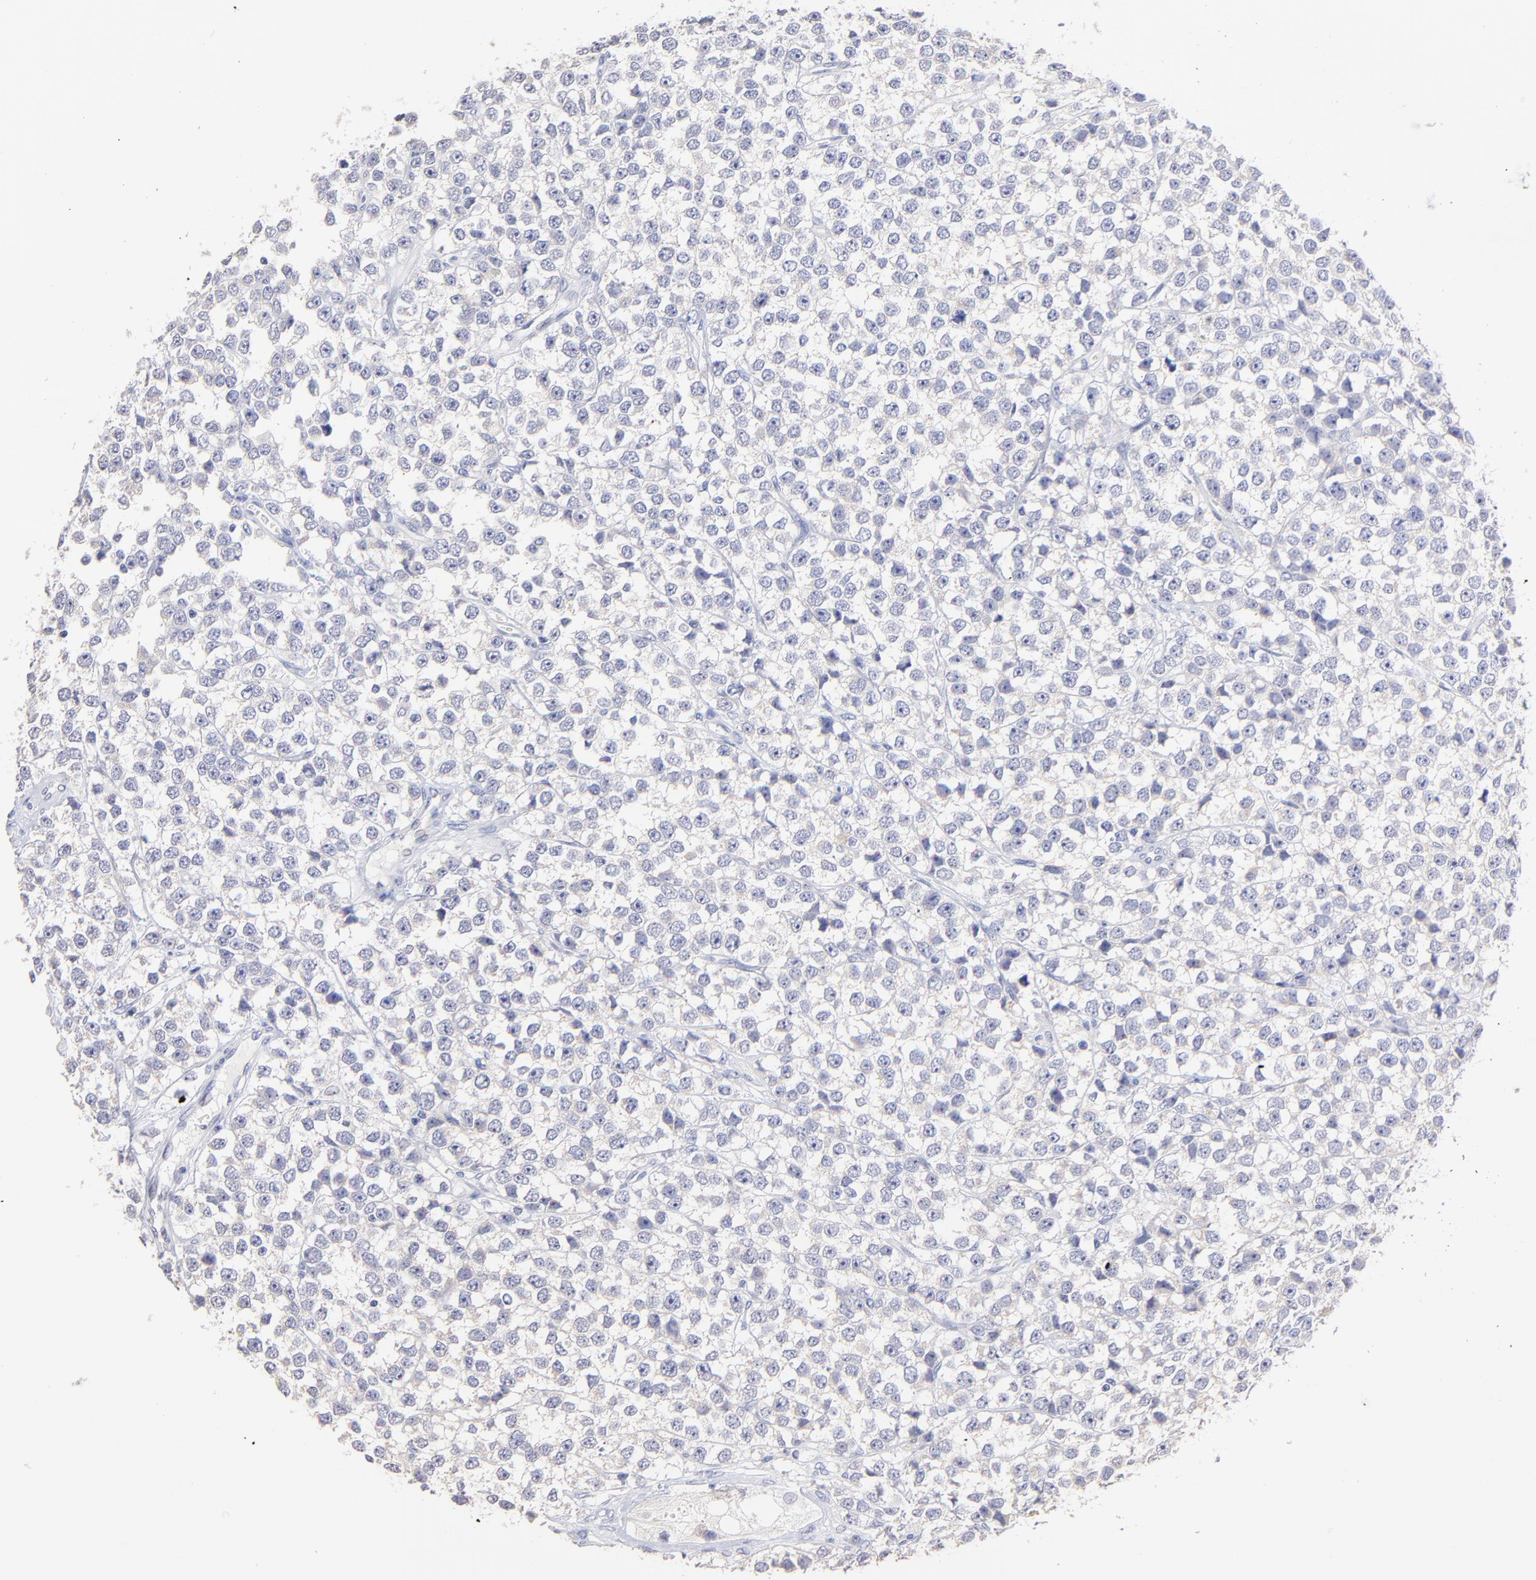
{"staining": {"intensity": "negative", "quantity": "none", "location": "none"}, "tissue": "testis cancer", "cell_type": "Tumor cells", "image_type": "cancer", "snomed": [{"axis": "morphology", "description": "Seminoma, NOS"}, {"axis": "topography", "description": "Testis"}], "caption": "There is no significant positivity in tumor cells of testis cancer.", "gene": "CFAP57", "patient": {"sex": "male", "age": 25}}